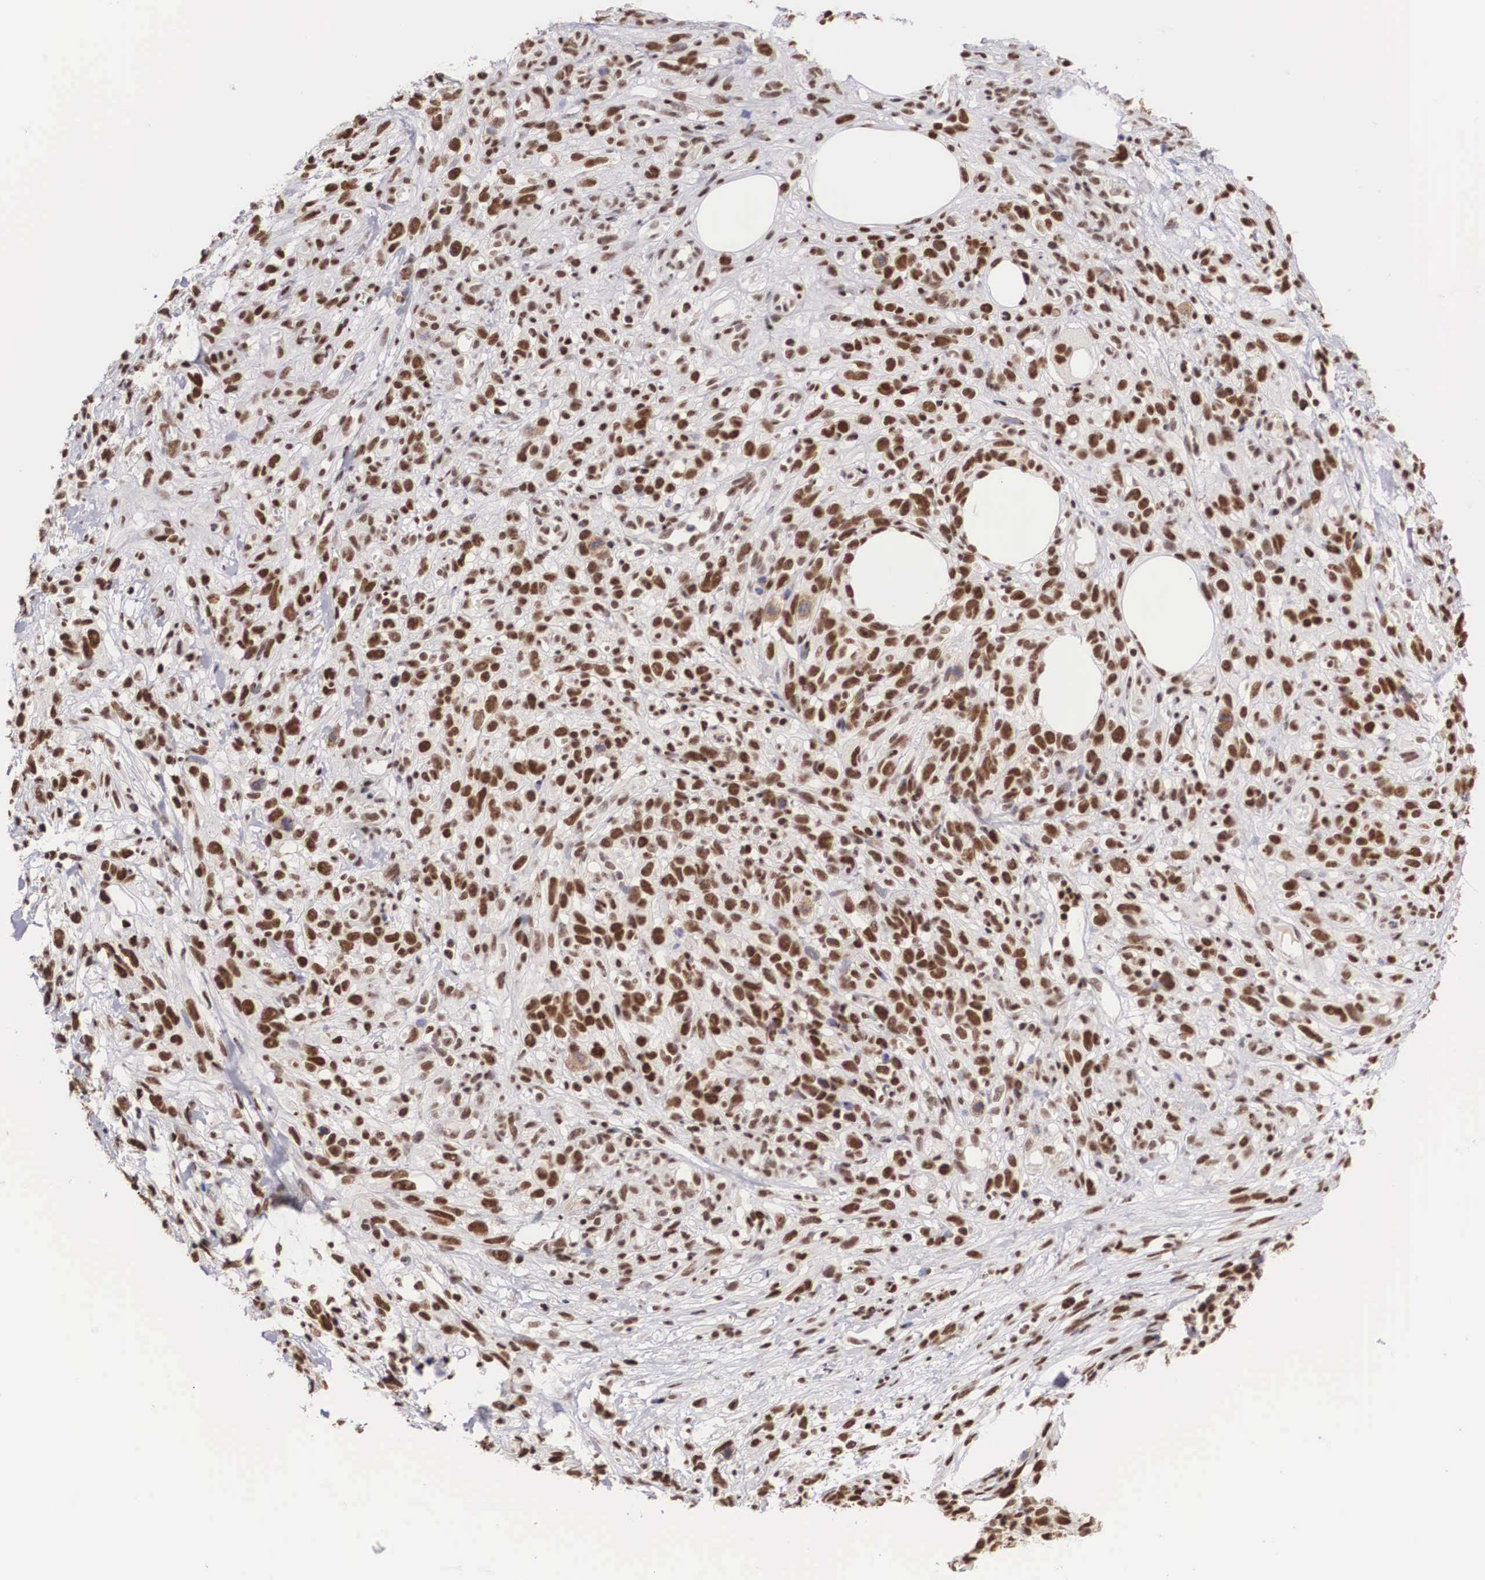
{"staining": {"intensity": "strong", "quantity": ">75%", "location": "nuclear"}, "tissue": "melanoma", "cell_type": "Tumor cells", "image_type": "cancer", "snomed": [{"axis": "morphology", "description": "Malignant melanoma, NOS"}, {"axis": "topography", "description": "Skin"}], "caption": "Protein expression analysis of melanoma reveals strong nuclear staining in approximately >75% of tumor cells.", "gene": "HTATSF1", "patient": {"sex": "female", "age": 85}}